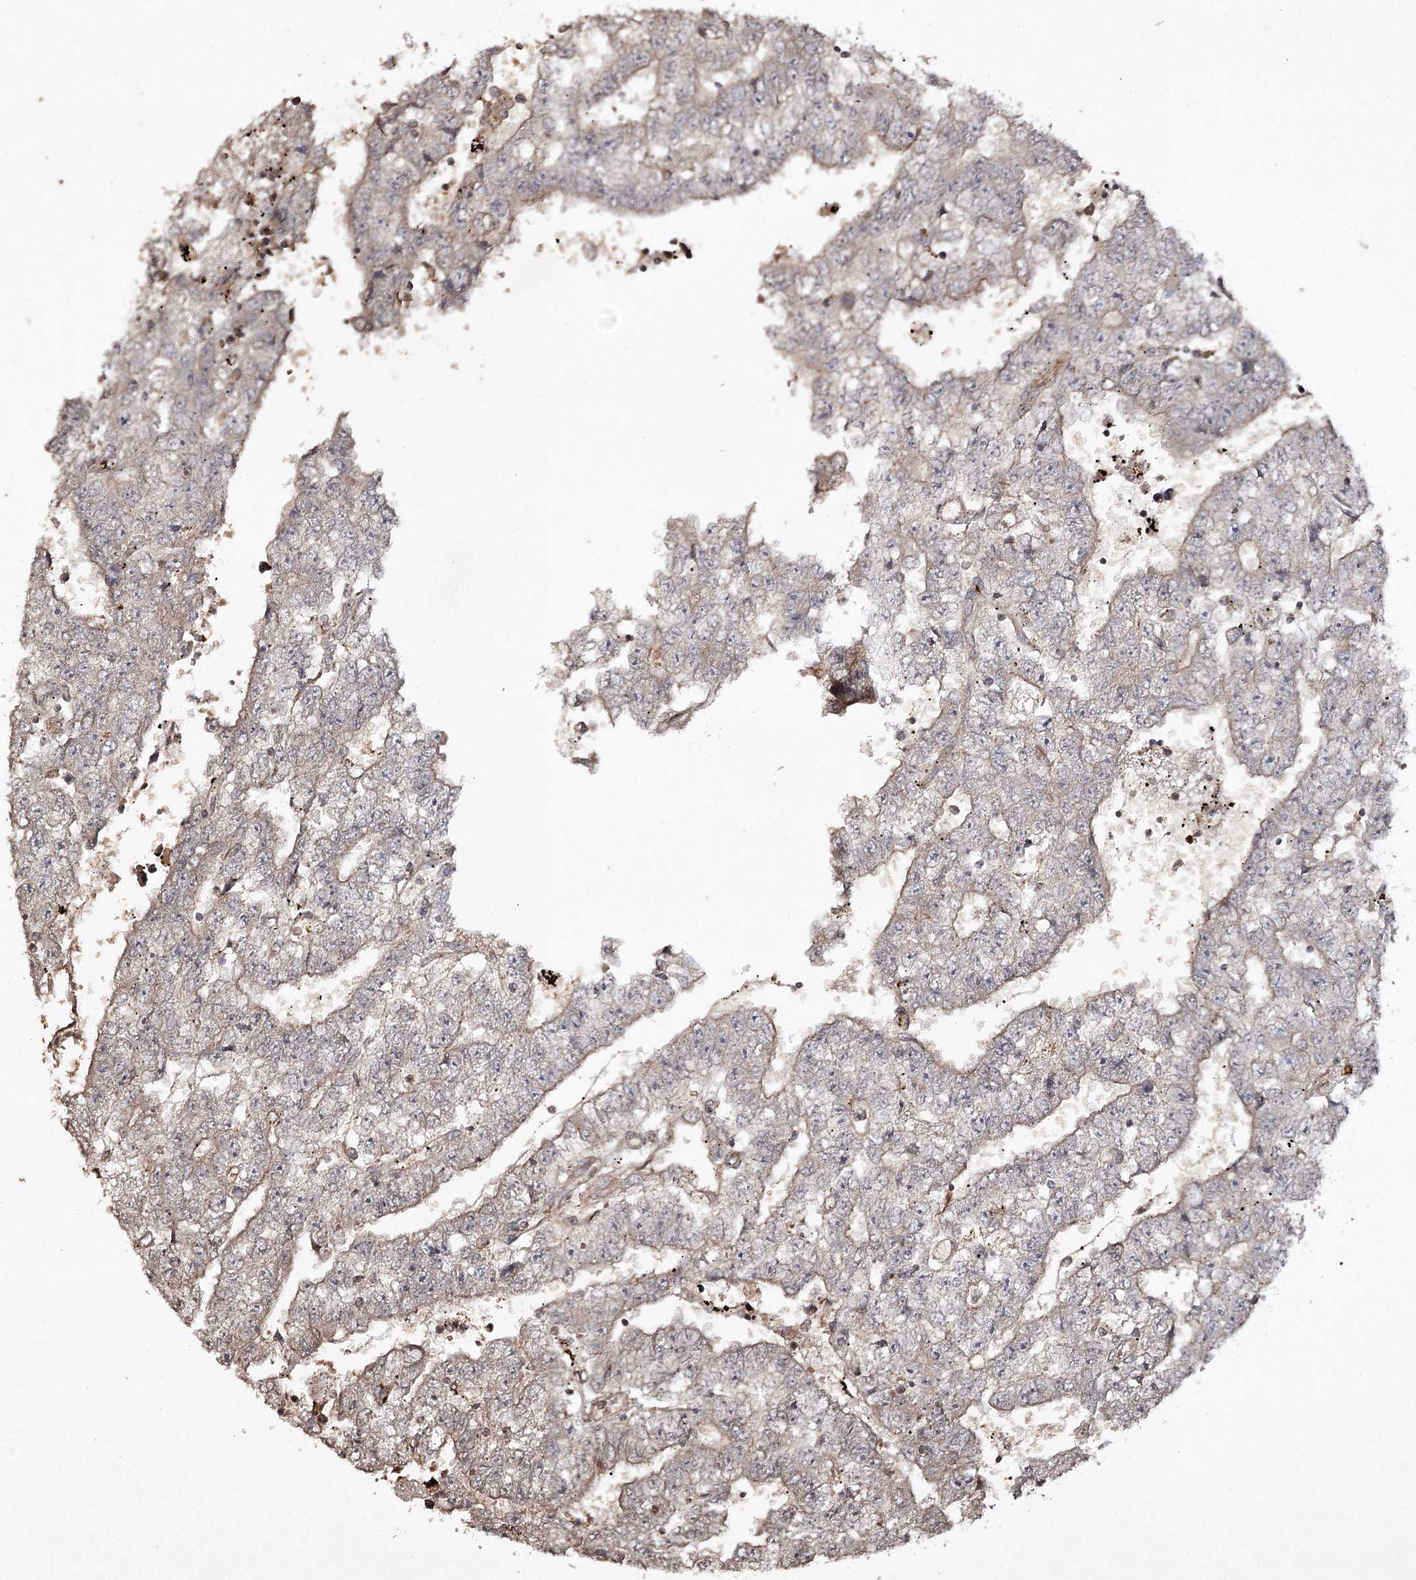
{"staining": {"intensity": "weak", "quantity": "25%-75%", "location": "cytoplasmic/membranous"}, "tissue": "testis cancer", "cell_type": "Tumor cells", "image_type": "cancer", "snomed": [{"axis": "morphology", "description": "Carcinoma, Embryonal, NOS"}, {"axis": "topography", "description": "Testis"}], "caption": "Immunohistochemical staining of testis cancer (embryonal carcinoma) displays weak cytoplasmic/membranous protein positivity in approximately 25%-75% of tumor cells.", "gene": "CYP2B6", "patient": {"sex": "male", "age": 25}}